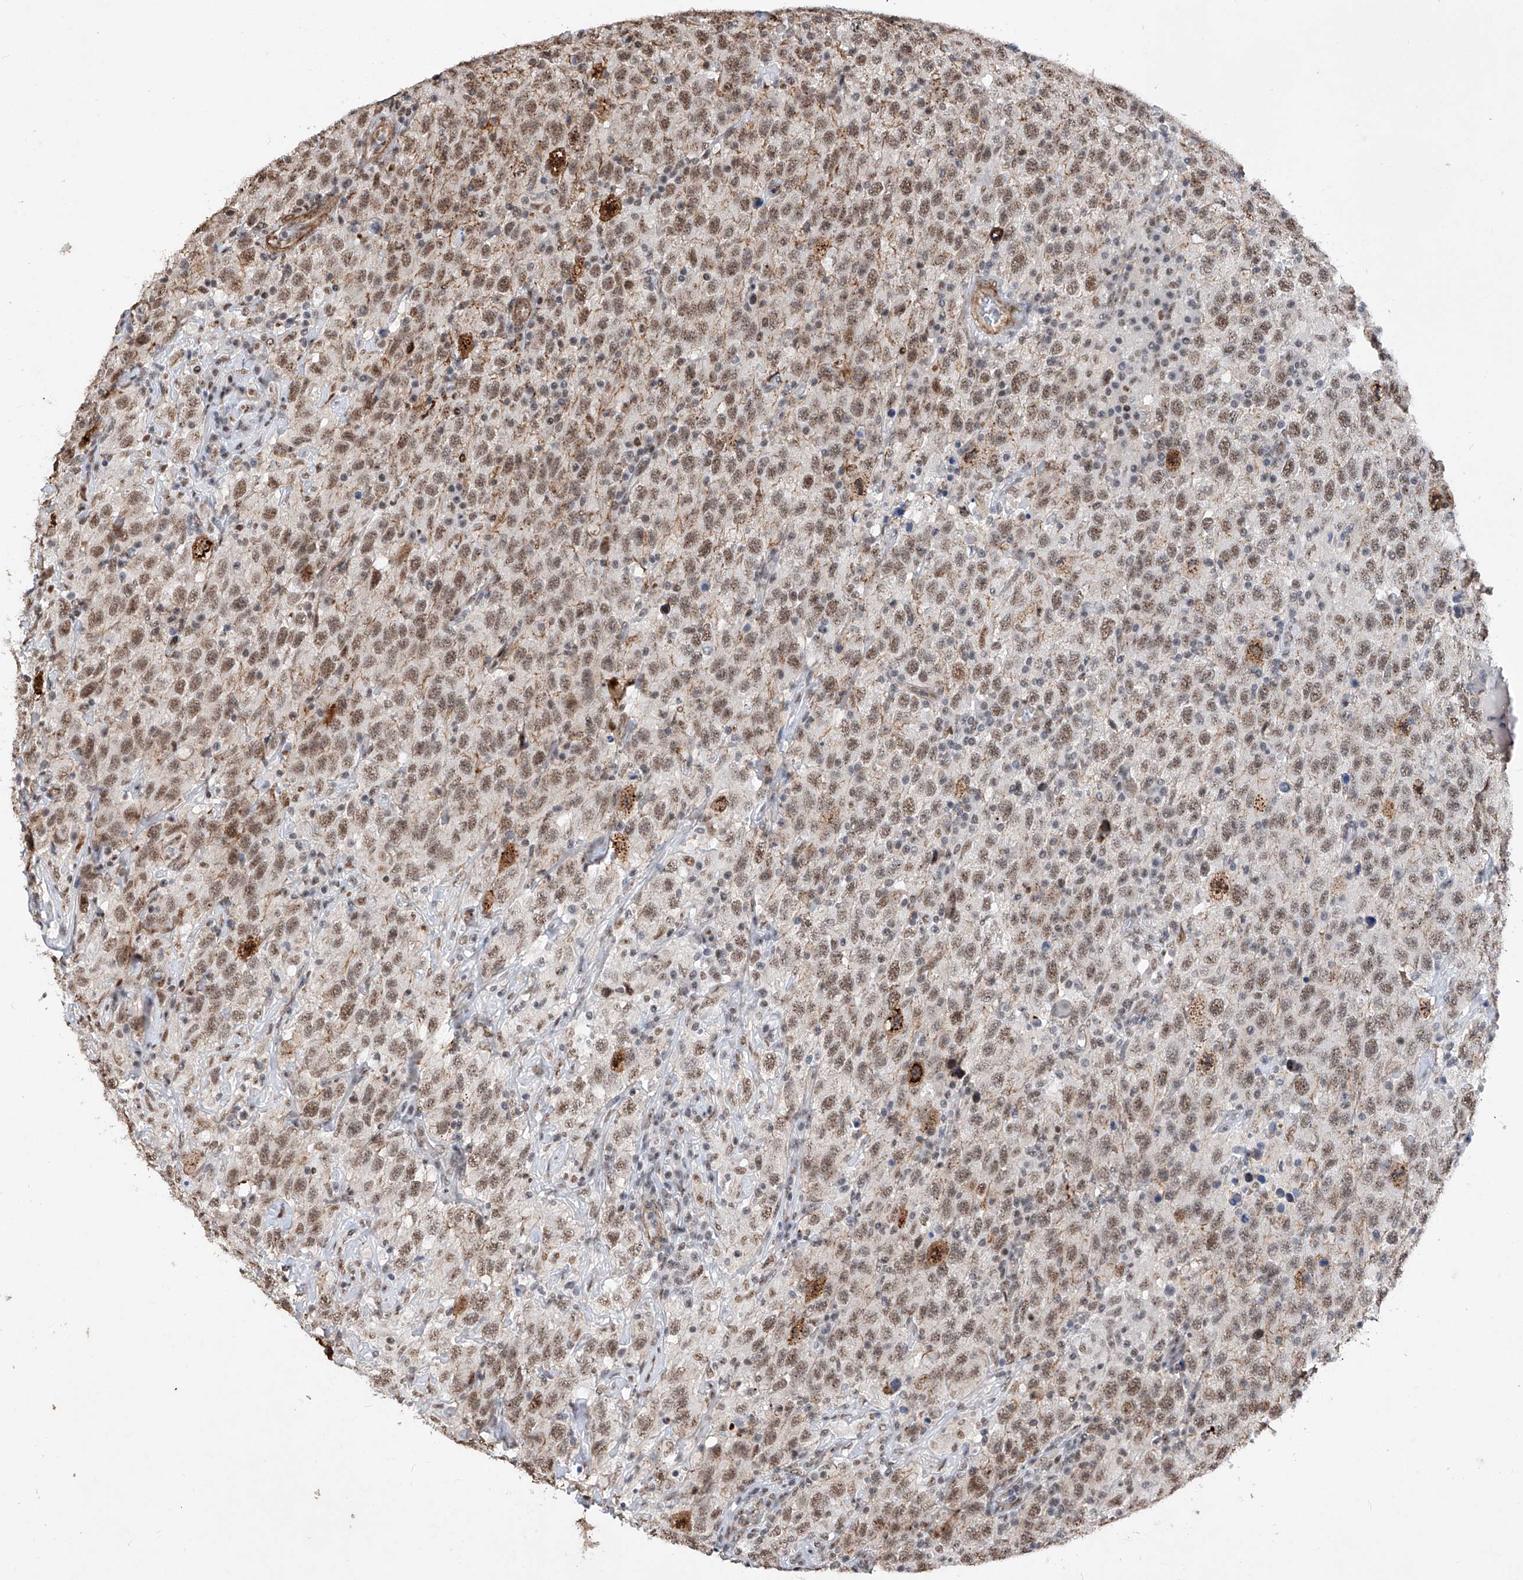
{"staining": {"intensity": "moderate", "quantity": ">75%", "location": "nuclear"}, "tissue": "testis cancer", "cell_type": "Tumor cells", "image_type": "cancer", "snomed": [{"axis": "morphology", "description": "Seminoma, NOS"}, {"axis": "topography", "description": "Testis"}], "caption": "High-magnification brightfield microscopy of testis seminoma stained with DAB (3,3'-diaminobenzidine) (brown) and counterstained with hematoxylin (blue). tumor cells exhibit moderate nuclear staining is seen in approximately>75% of cells.", "gene": "NFATC4", "patient": {"sex": "male", "age": 65}}